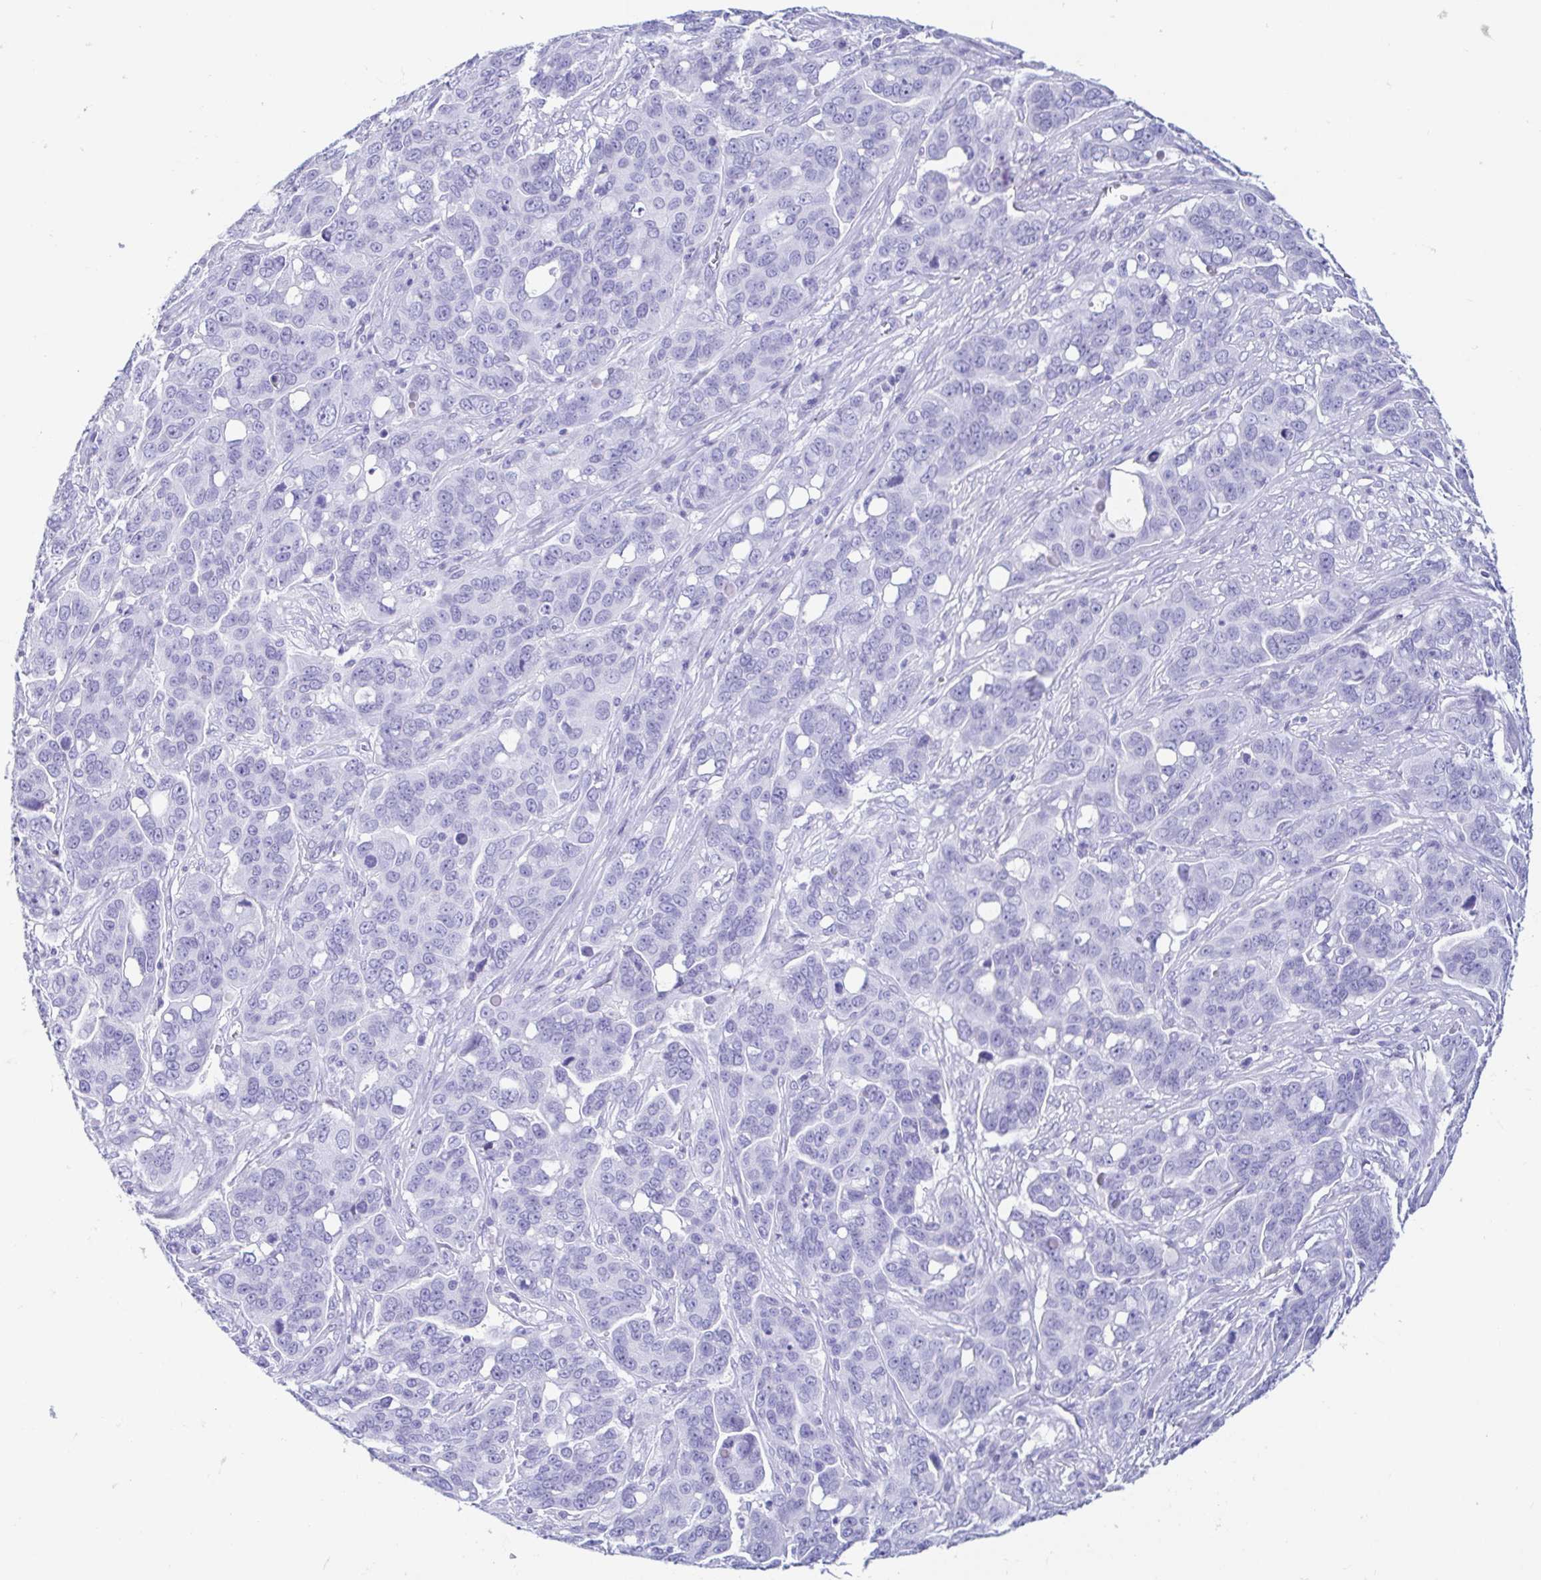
{"staining": {"intensity": "negative", "quantity": "none", "location": "none"}, "tissue": "ovarian cancer", "cell_type": "Tumor cells", "image_type": "cancer", "snomed": [{"axis": "morphology", "description": "Carcinoma, endometroid"}, {"axis": "topography", "description": "Ovary"}], "caption": "This photomicrograph is of ovarian endometroid carcinoma stained with IHC to label a protein in brown with the nuclei are counter-stained blue. There is no staining in tumor cells.", "gene": "GKN1", "patient": {"sex": "female", "age": 78}}